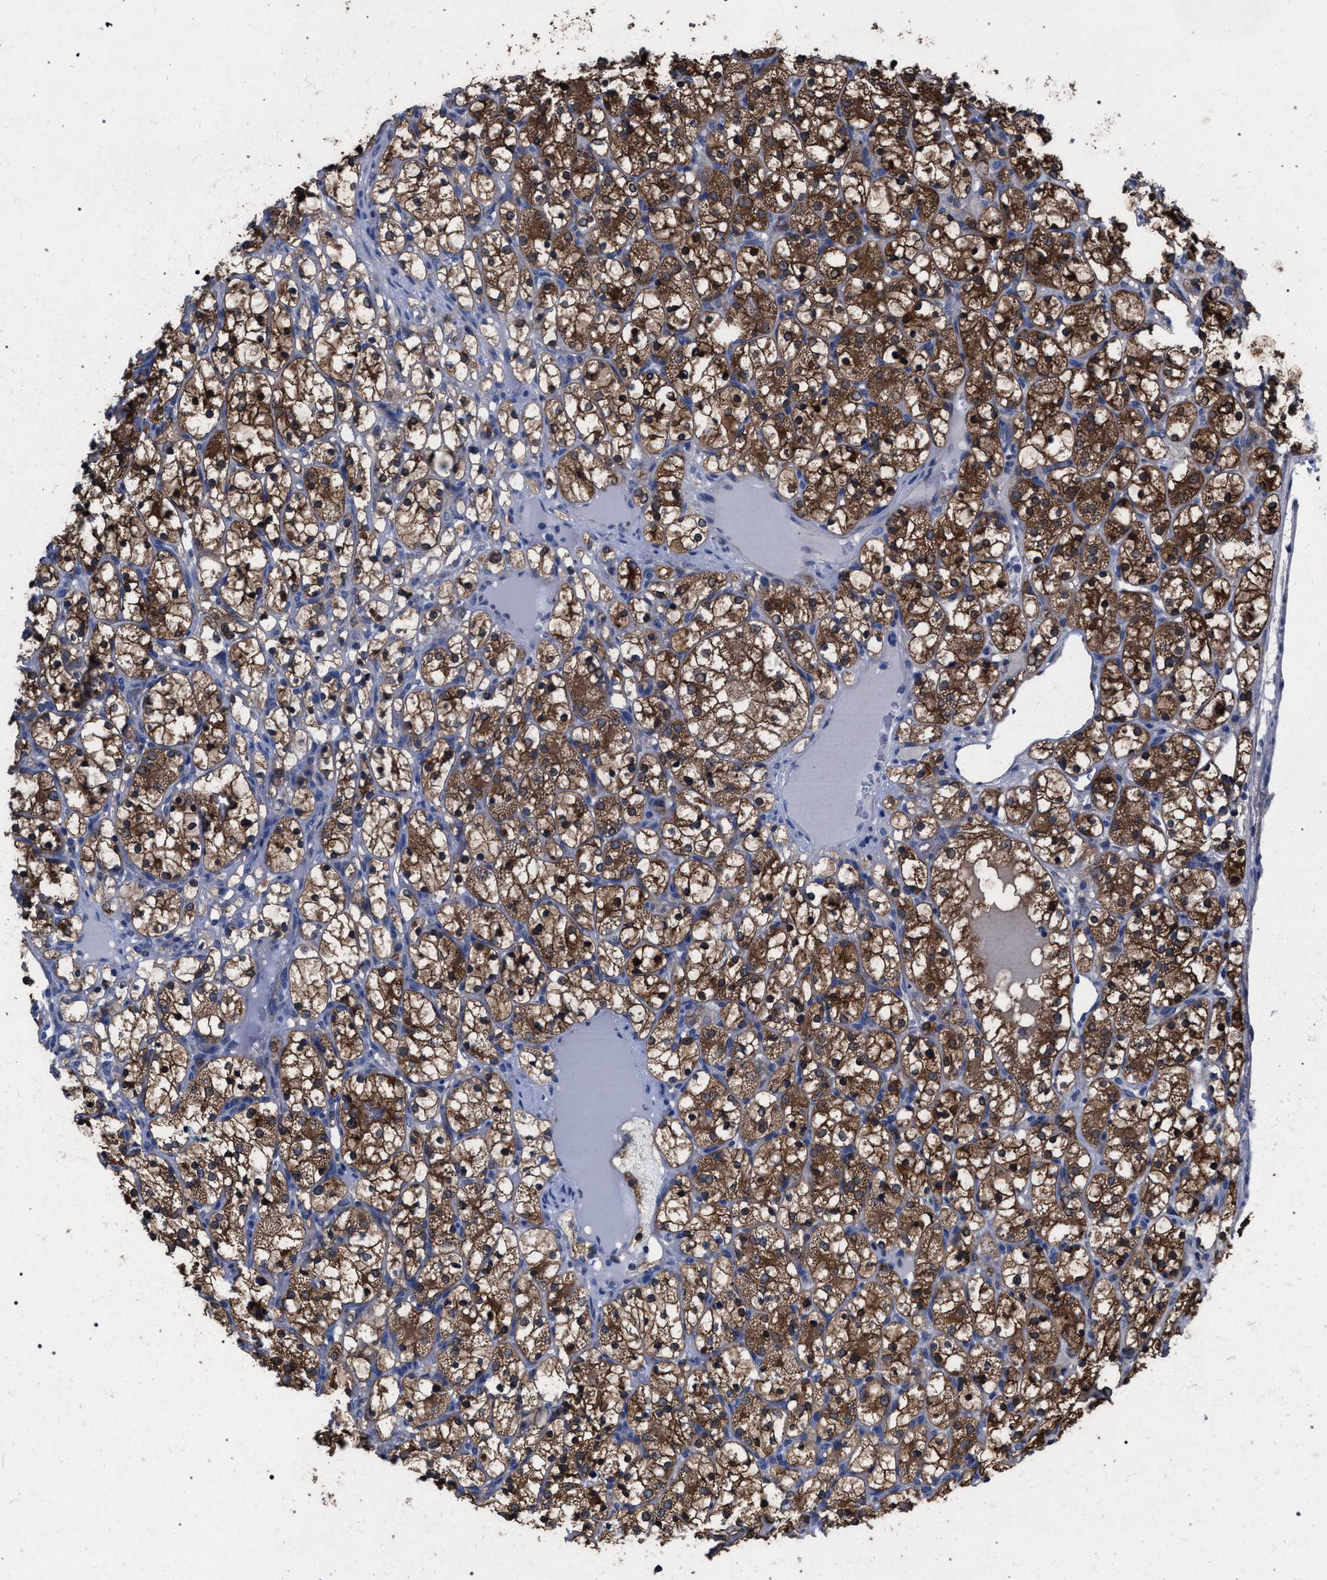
{"staining": {"intensity": "moderate", "quantity": ">75%", "location": "cytoplasmic/membranous"}, "tissue": "renal cancer", "cell_type": "Tumor cells", "image_type": "cancer", "snomed": [{"axis": "morphology", "description": "Adenocarcinoma, NOS"}, {"axis": "topography", "description": "Kidney"}], "caption": "IHC histopathology image of renal cancer (adenocarcinoma) stained for a protein (brown), which reveals medium levels of moderate cytoplasmic/membranous expression in approximately >75% of tumor cells.", "gene": "CRYZ", "patient": {"sex": "female", "age": 69}}